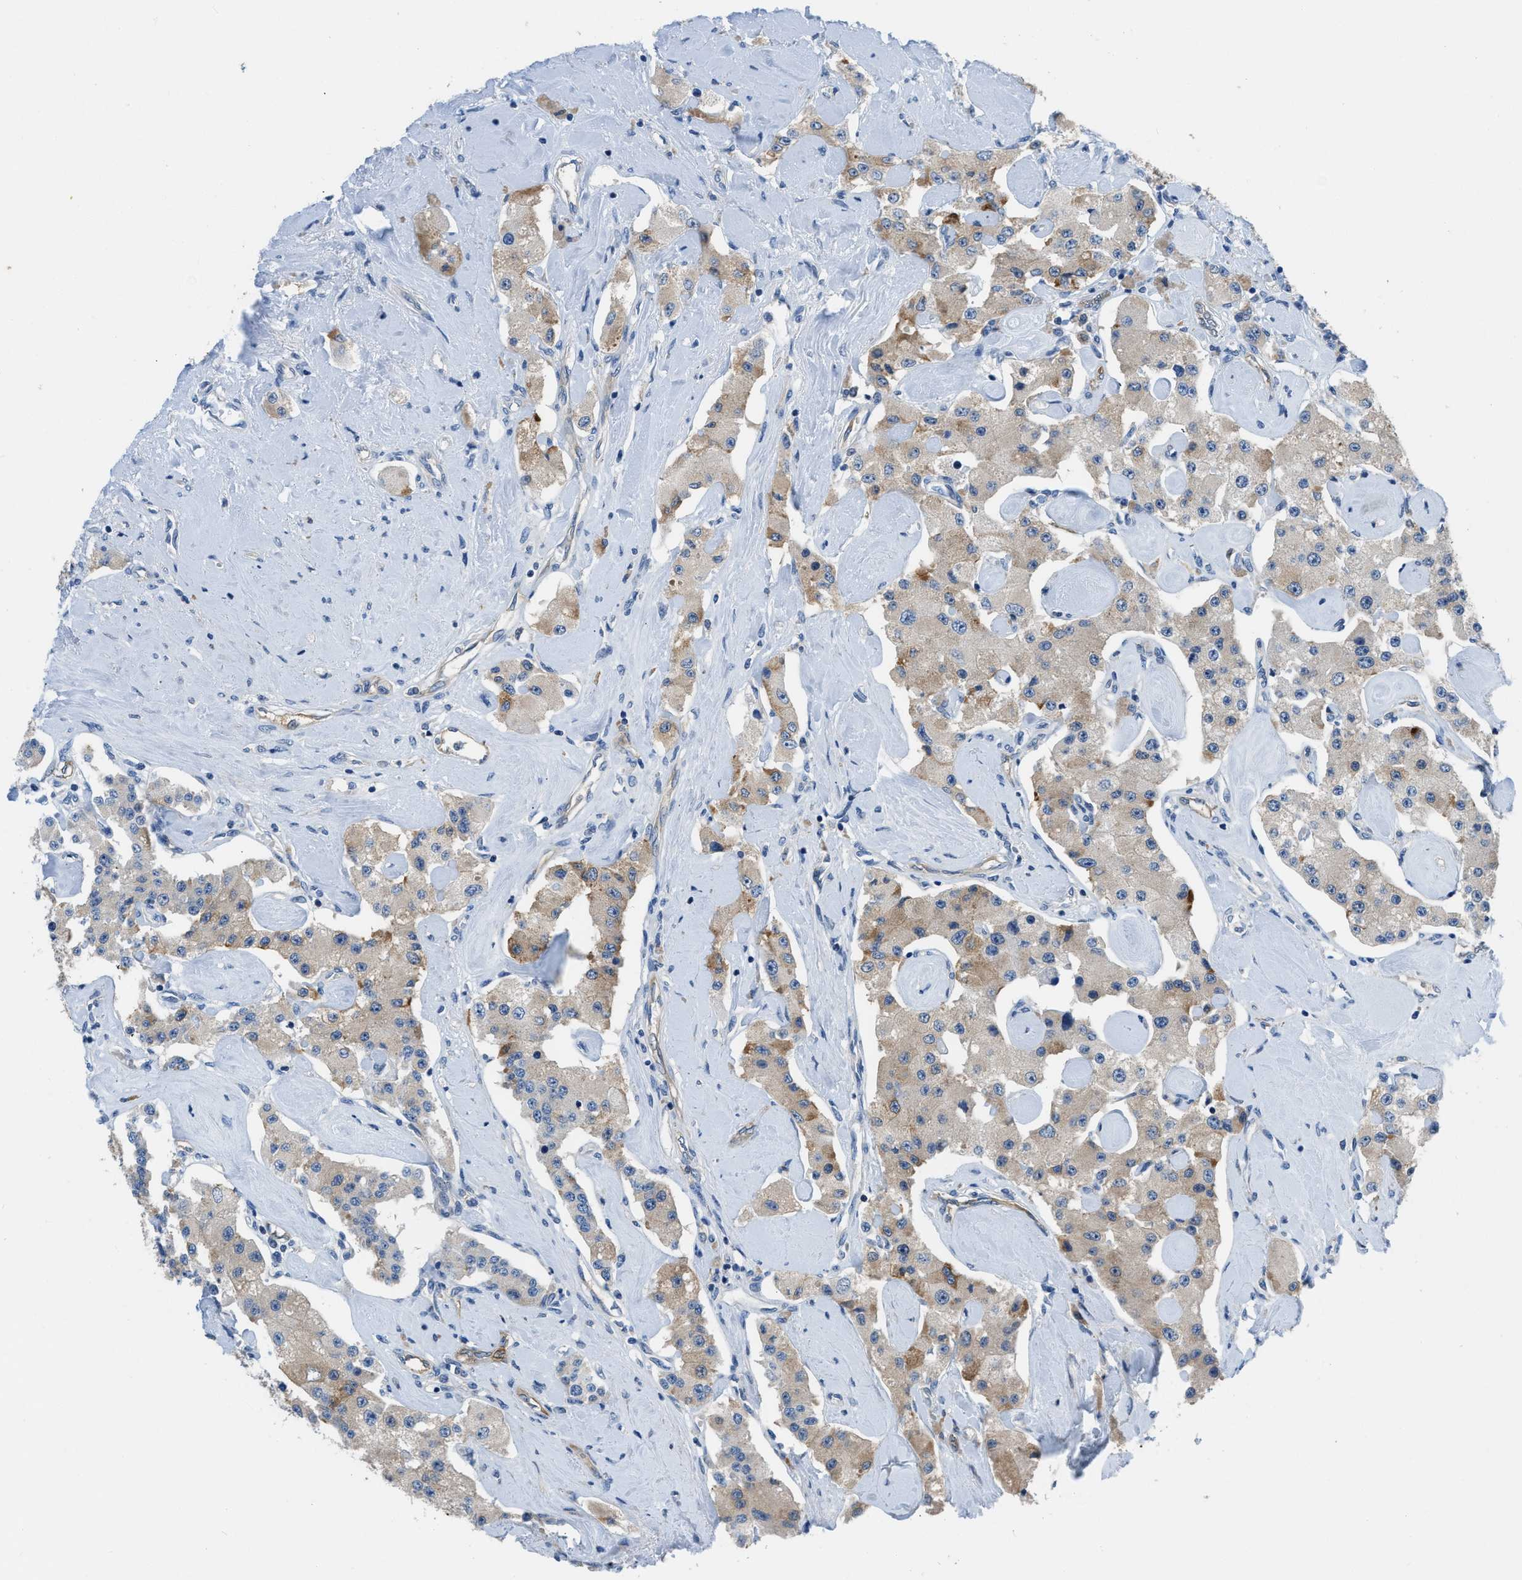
{"staining": {"intensity": "weak", "quantity": "25%-75%", "location": "cytoplasmic/membranous"}, "tissue": "carcinoid", "cell_type": "Tumor cells", "image_type": "cancer", "snomed": [{"axis": "morphology", "description": "Carcinoid, malignant, NOS"}, {"axis": "topography", "description": "Pancreas"}], "caption": "Immunohistochemical staining of human carcinoid displays weak cytoplasmic/membranous protein expression in about 25%-75% of tumor cells.", "gene": "PFKP", "patient": {"sex": "male", "age": 41}}